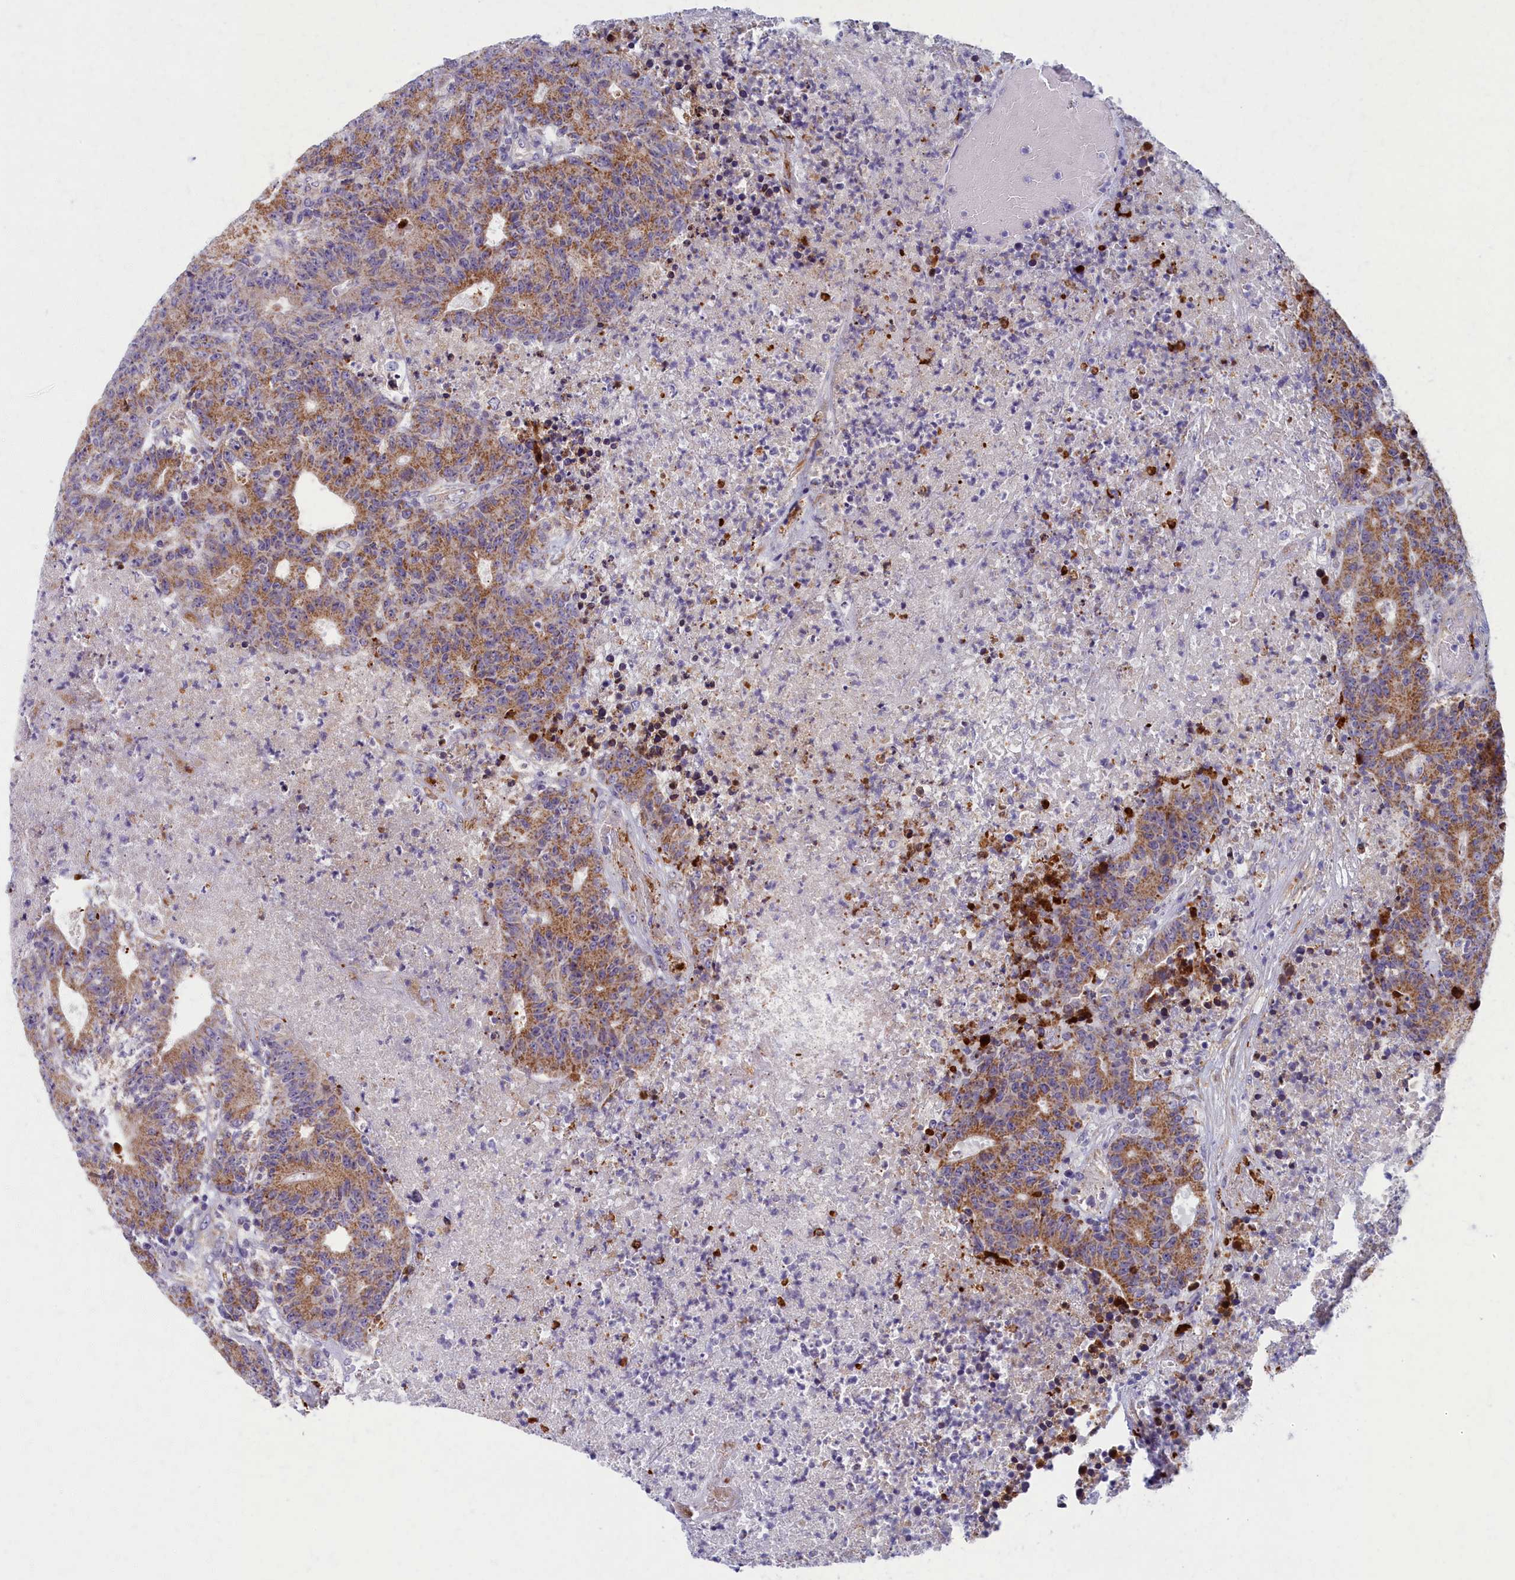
{"staining": {"intensity": "moderate", "quantity": ">75%", "location": "cytoplasmic/membranous"}, "tissue": "colorectal cancer", "cell_type": "Tumor cells", "image_type": "cancer", "snomed": [{"axis": "morphology", "description": "Adenocarcinoma, NOS"}, {"axis": "topography", "description": "Colon"}], "caption": "Immunohistochemical staining of human colorectal cancer (adenocarcinoma) displays moderate cytoplasmic/membranous protein staining in approximately >75% of tumor cells.", "gene": "MRPS25", "patient": {"sex": "female", "age": 75}}